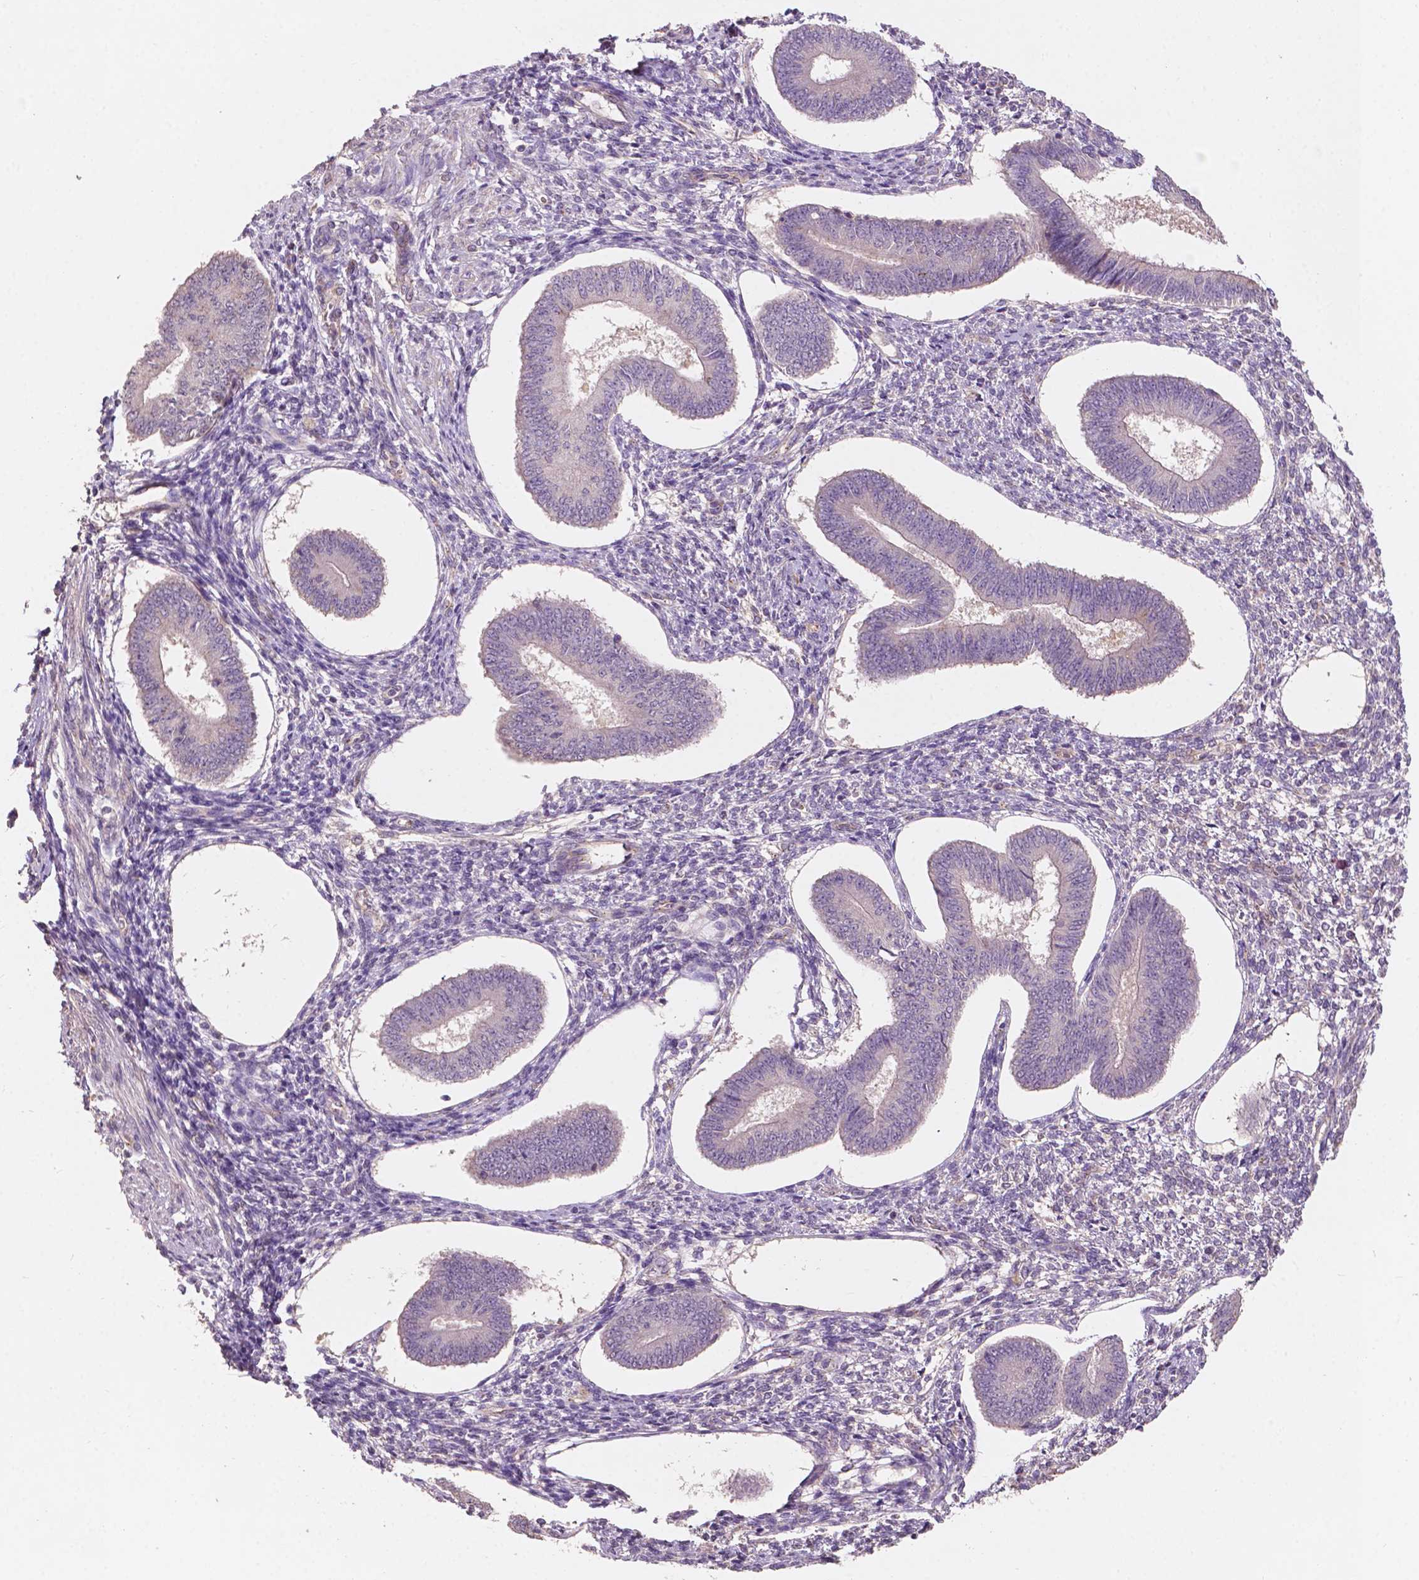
{"staining": {"intensity": "negative", "quantity": "none", "location": "none"}, "tissue": "endometrium", "cell_type": "Cells in endometrial stroma", "image_type": "normal", "snomed": [{"axis": "morphology", "description": "Normal tissue, NOS"}, {"axis": "topography", "description": "Endometrium"}], "caption": "Cells in endometrial stroma show no significant protein positivity in unremarkable endometrium. (DAB (3,3'-diaminobenzidine) immunohistochemistry (IHC) with hematoxylin counter stain).", "gene": "CHPT1", "patient": {"sex": "female", "age": 42}}